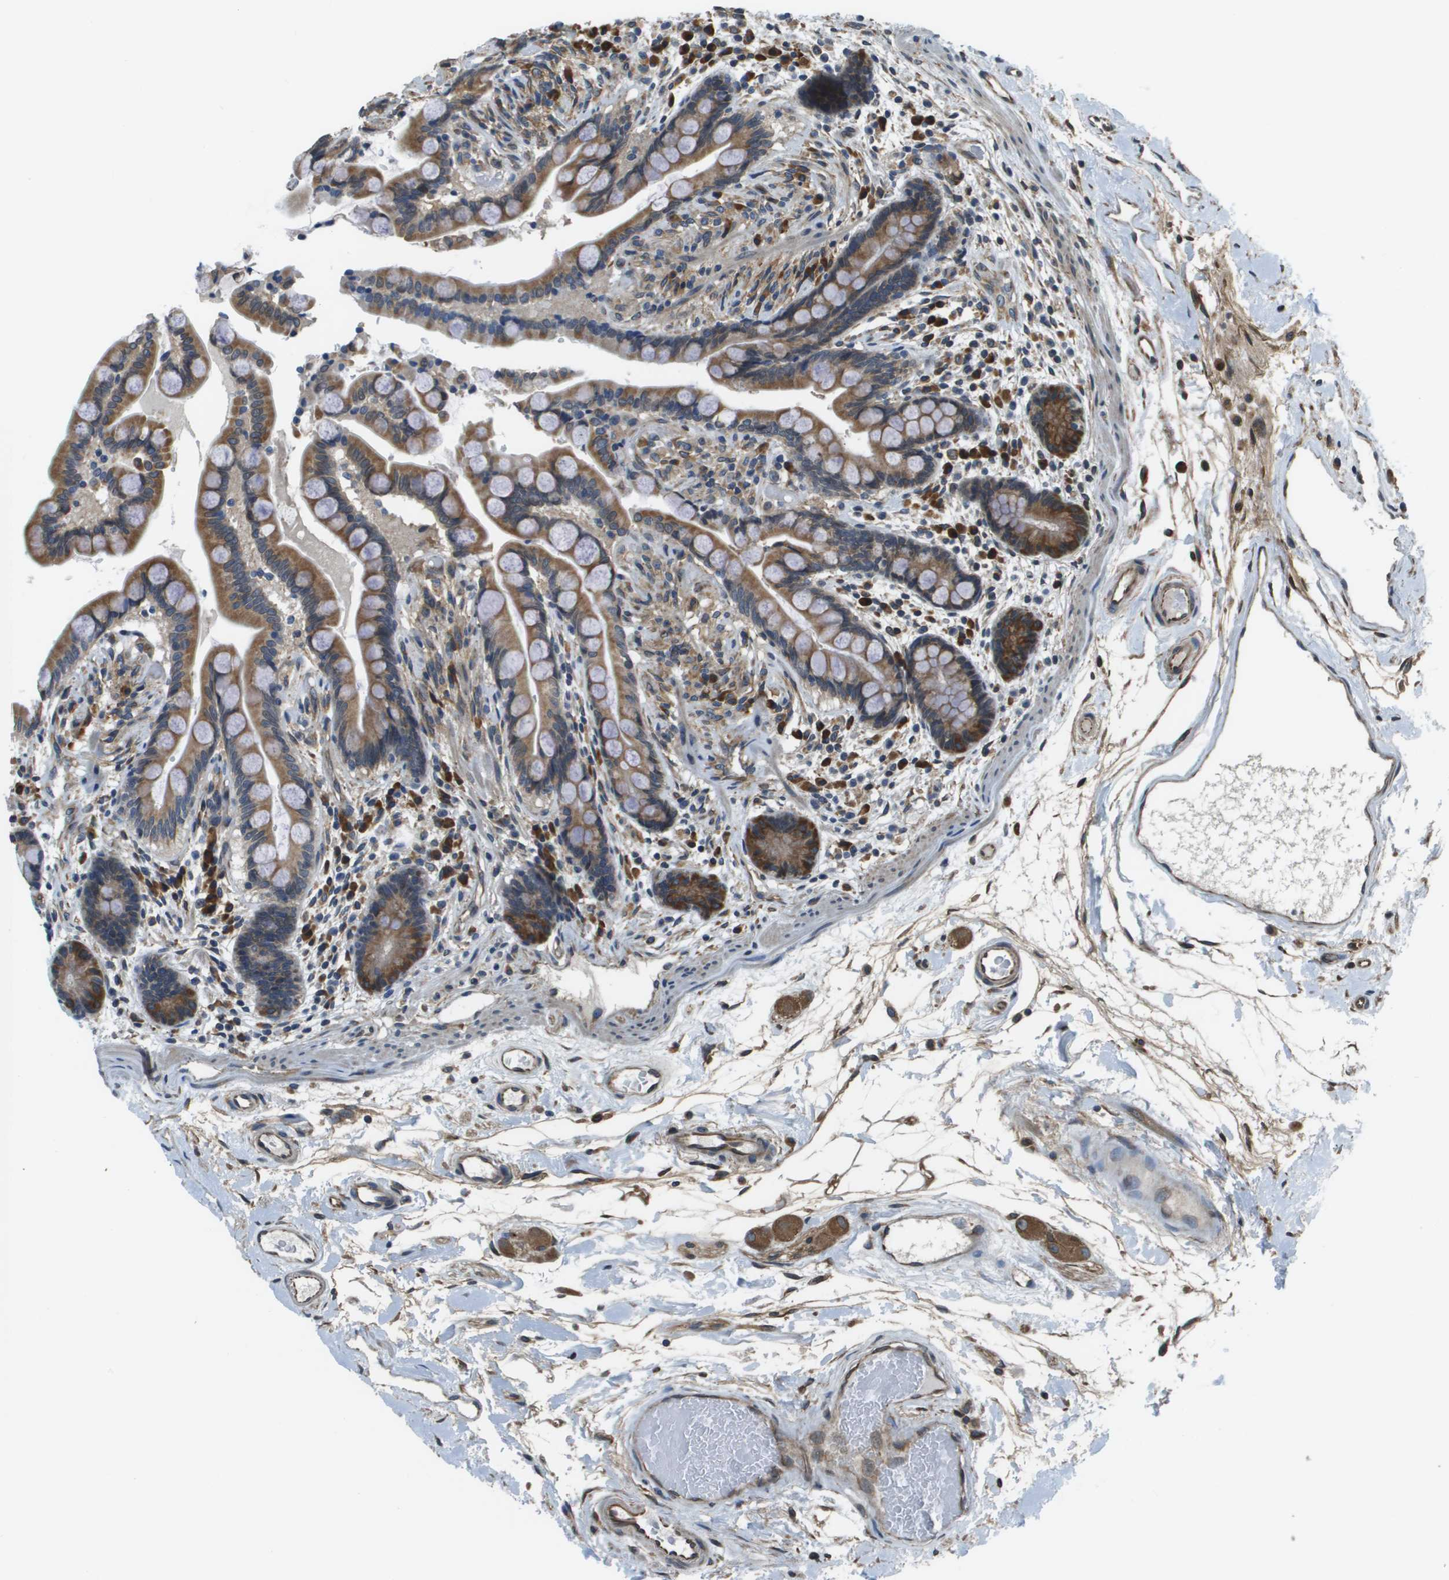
{"staining": {"intensity": "strong", "quantity": ">75%", "location": "cytoplasmic/membranous"}, "tissue": "colon", "cell_type": "Endothelial cells", "image_type": "normal", "snomed": [{"axis": "morphology", "description": "Normal tissue, NOS"}, {"axis": "topography", "description": "Colon"}], "caption": "A high-resolution histopathology image shows immunohistochemistry (IHC) staining of normal colon, which shows strong cytoplasmic/membranous expression in approximately >75% of endothelial cells.", "gene": "SEC62", "patient": {"sex": "male", "age": 73}}